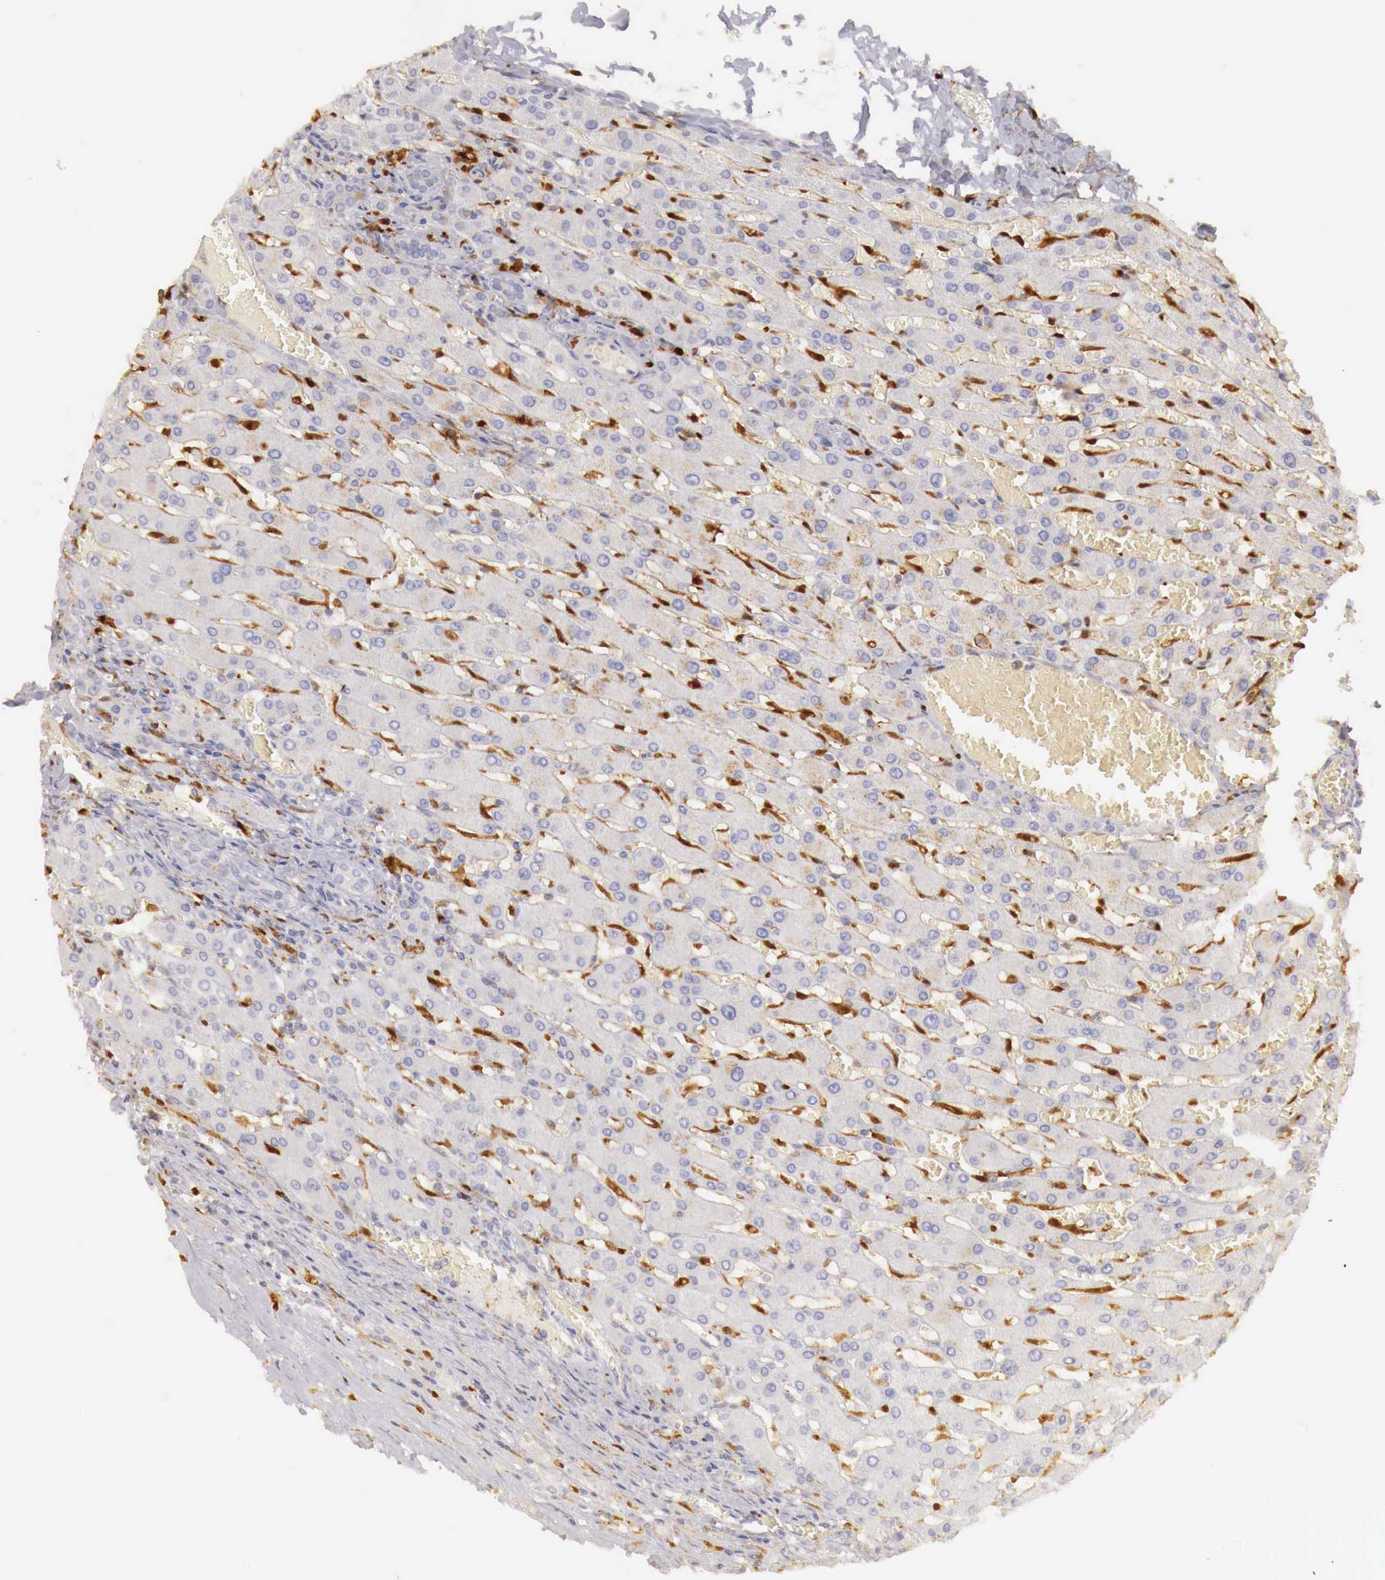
{"staining": {"intensity": "negative", "quantity": "none", "location": "none"}, "tissue": "liver", "cell_type": "Cholangiocytes", "image_type": "normal", "snomed": [{"axis": "morphology", "description": "Normal tissue, NOS"}, {"axis": "topography", "description": "Liver"}], "caption": "Liver stained for a protein using immunohistochemistry (IHC) reveals no expression cholangiocytes.", "gene": "RENBP", "patient": {"sex": "female", "age": 30}}